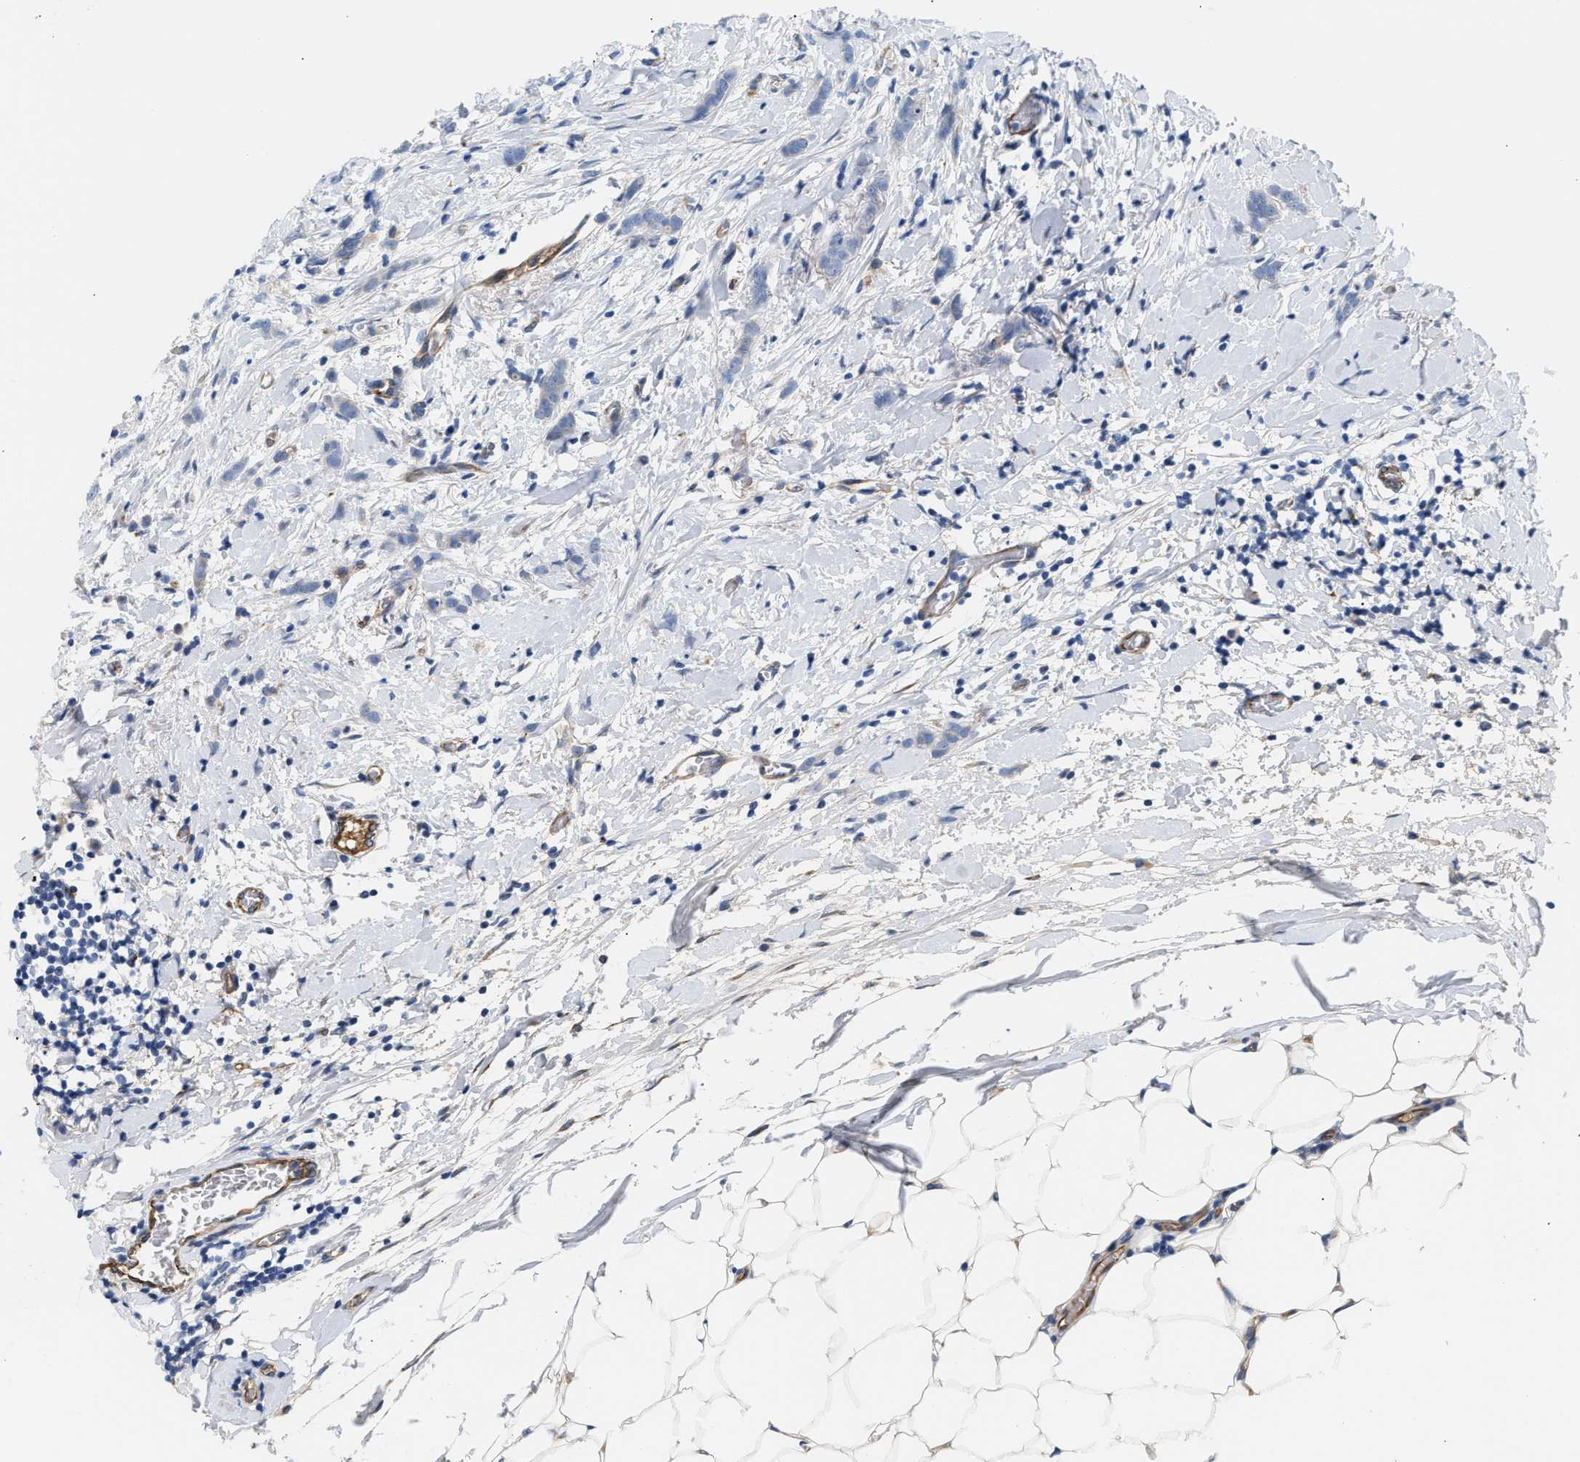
{"staining": {"intensity": "negative", "quantity": "none", "location": "none"}, "tissue": "breast cancer", "cell_type": "Tumor cells", "image_type": "cancer", "snomed": [{"axis": "morphology", "description": "Lobular carcinoma, in situ"}, {"axis": "morphology", "description": "Lobular carcinoma"}, {"axis": "topography", "description": "Breast"}], "caption": "Immunohistochemistry (IHC) image of neoplastic tissue: lobular carcinoma in situ (breast) stained with DAB reveals no significant protein expression in tumor cells. (Brightfield microscopy of DAB IHC at high magnification).", "gene": "TFPI", "patient": {"sex": "female", "age": 41}}